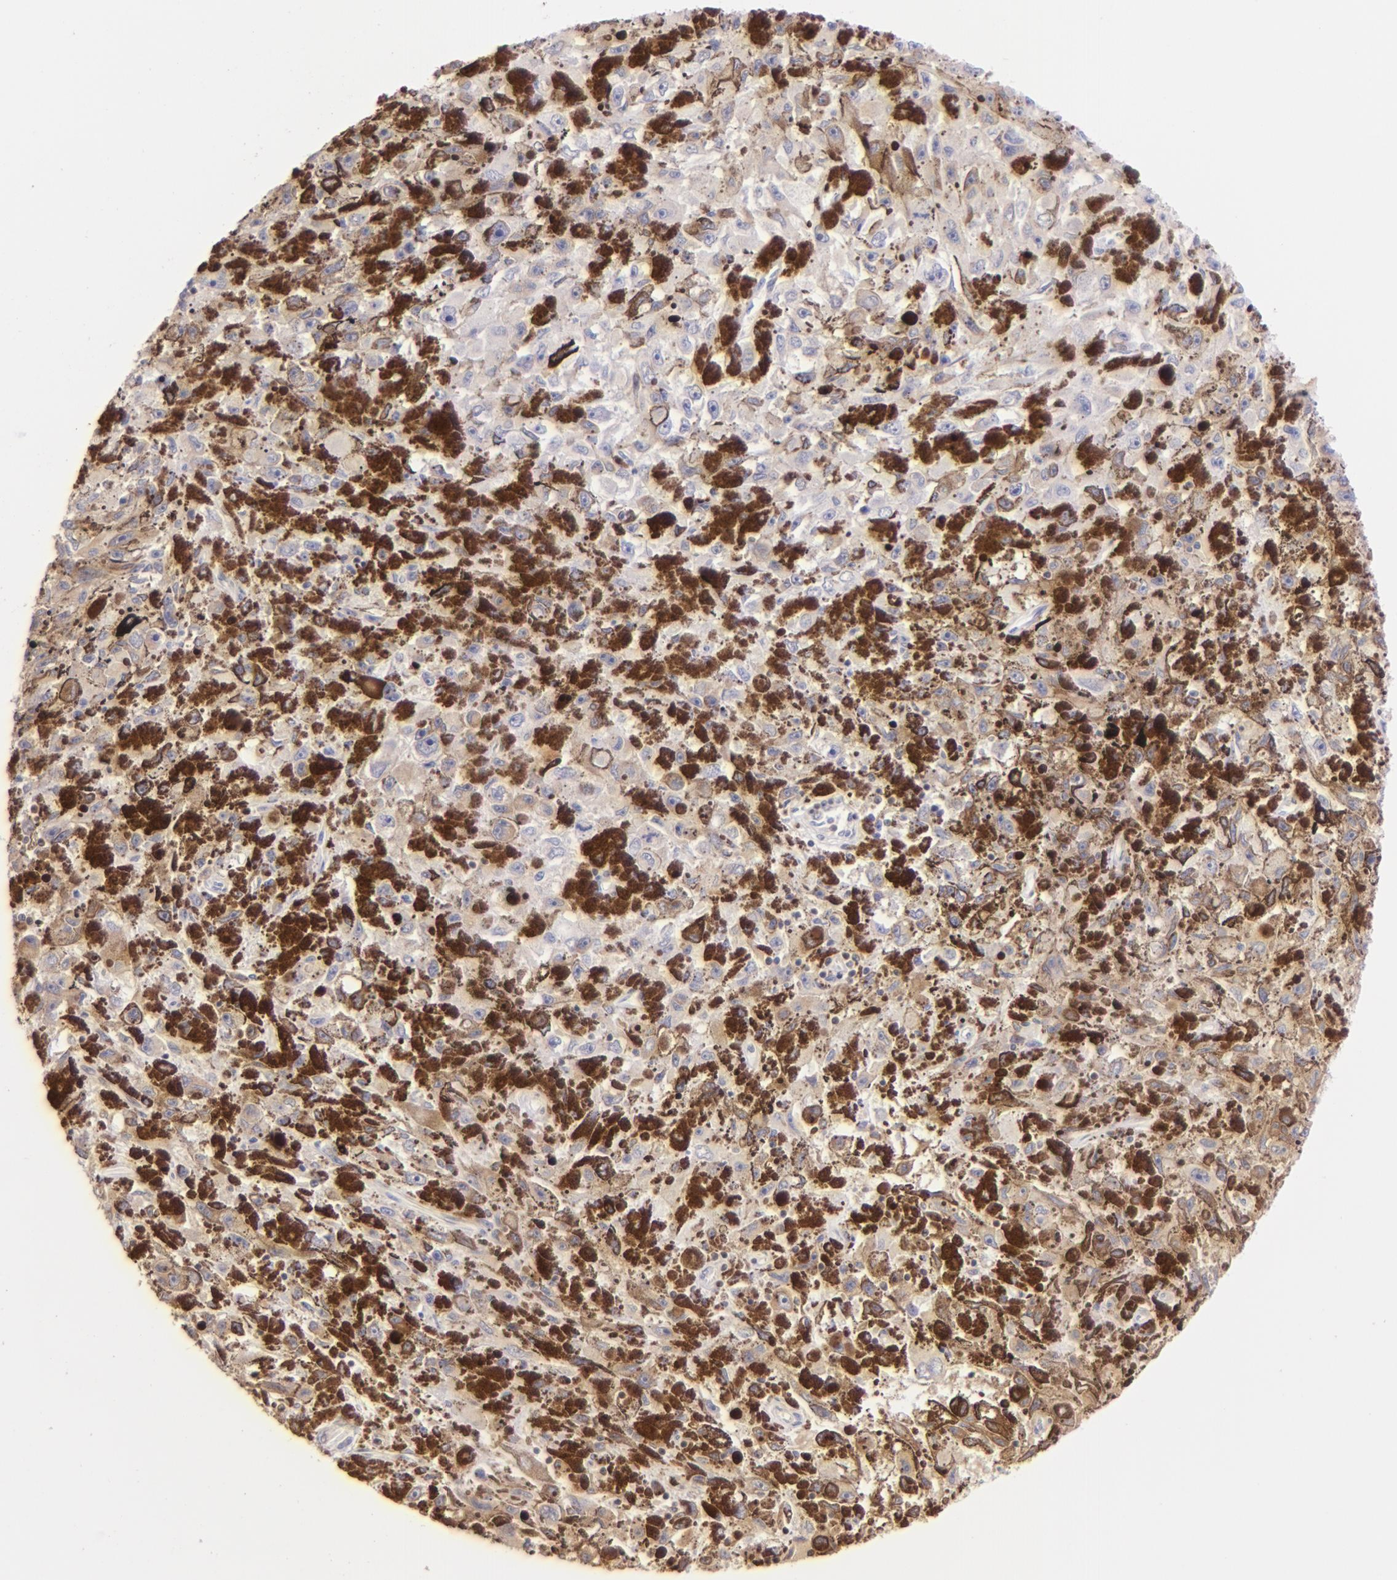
{"staining": {"intensity": "negative", "quantity": "none", "location": "none"}, "tissue": "melanoma", "cell_type": "Tumor cells", "image_type": "cancer", "snomed": [{"axis": "morphology", "description": "Malignant melanoma, NOS"}, {"axis": "topography", "description": "Skin"}], "caption": "DAB immunohistochemical staining of human malignant melanoma displays no significant expression in tumor cells.", "gene": "ZAP70", "patient": {"sex": "female", "age": 104}}